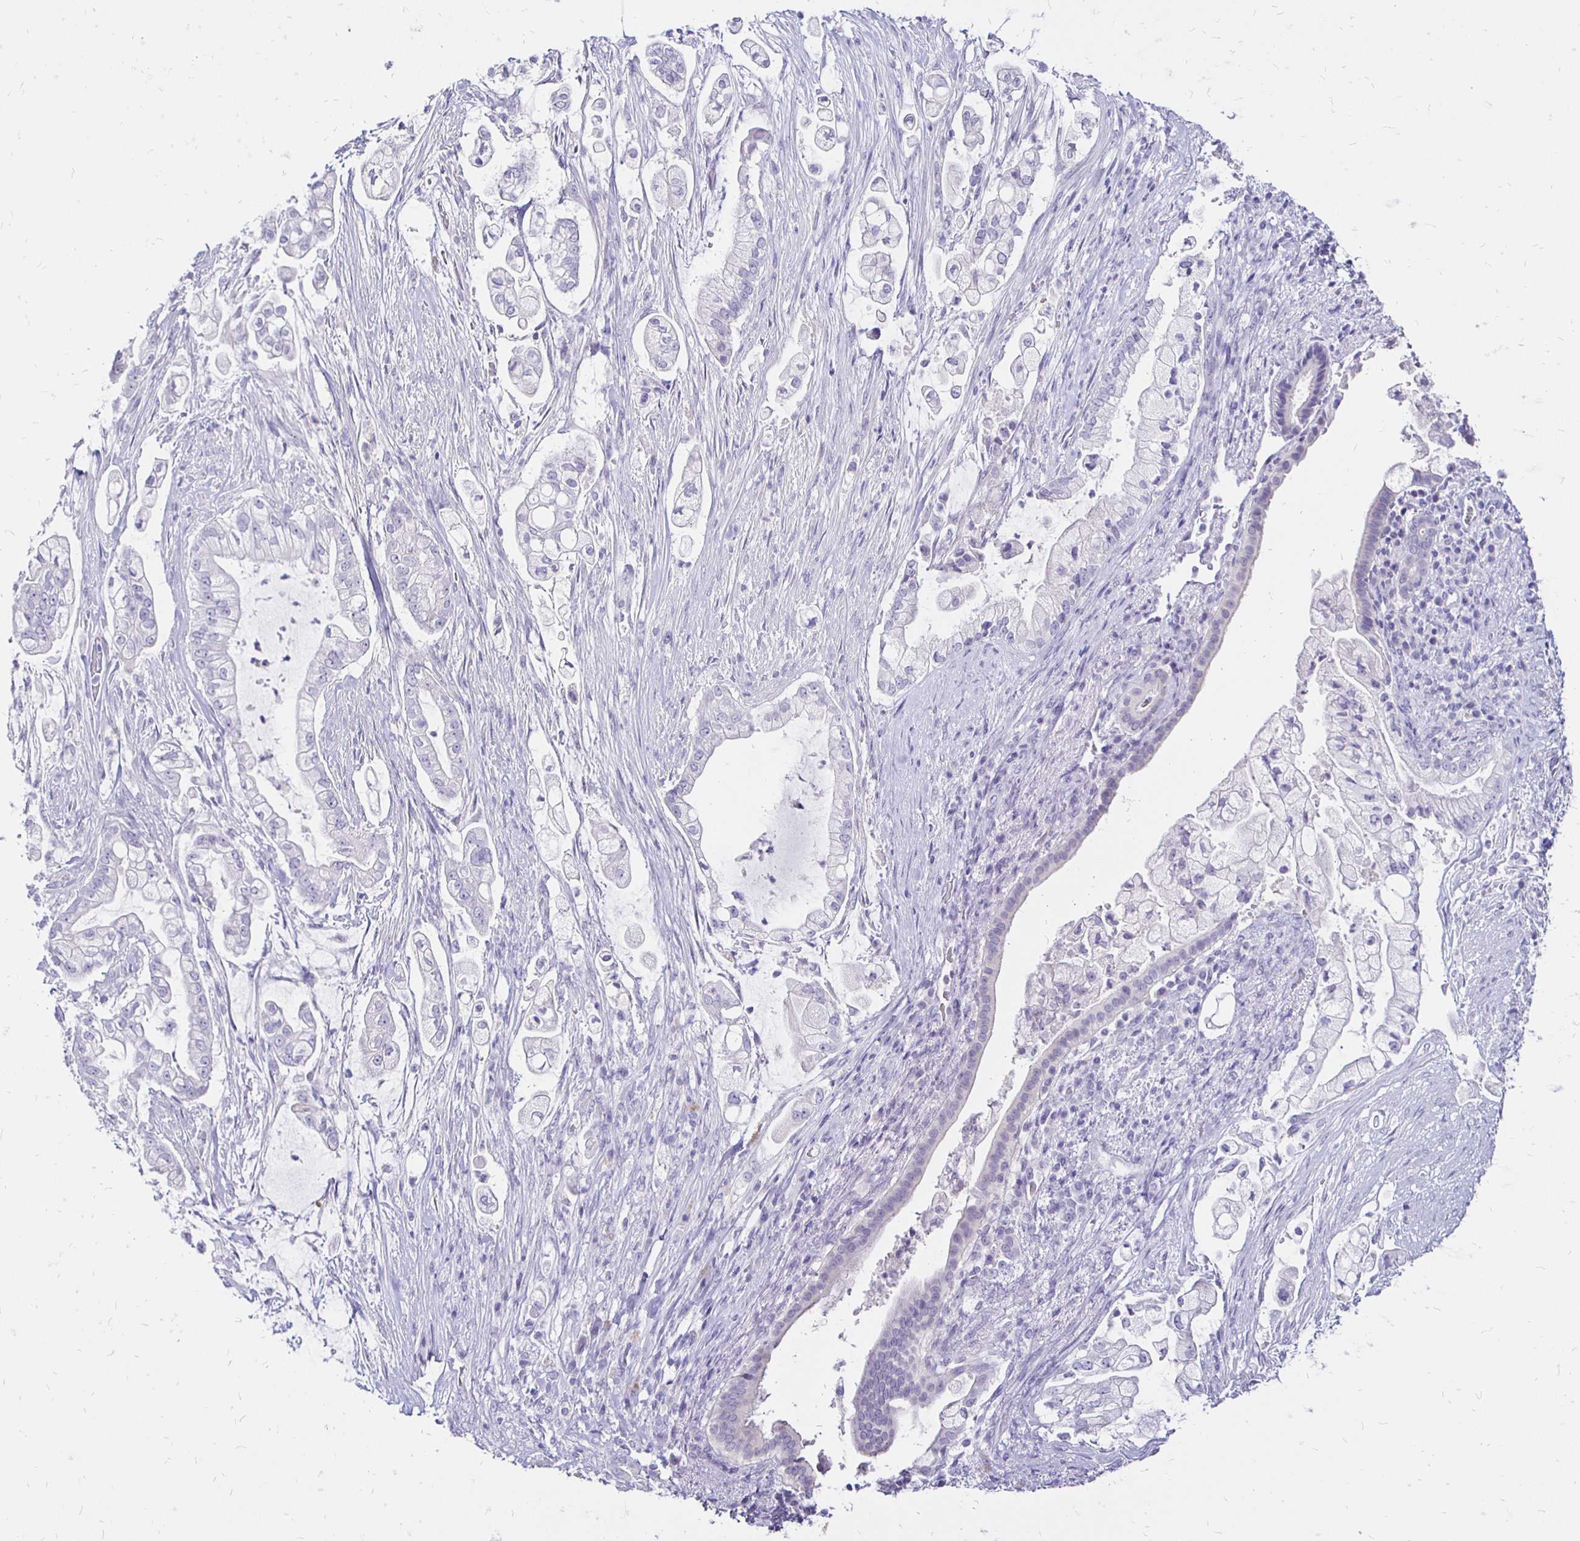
{"staining": {"intensity": "negative", "quantity": "none", "location": "none"}, "tissue": "pancreatic cancer", "cell_type": "Tumor cells", "image_type": "cancer", "snomed": [{"axis": "morphology", "description": "Adenocarcinoma, NOS"}, {"axis": "topography", "description": "Pancreas"}], "caption": "Immunohistochemistry of adenocarcinoma (pancreatic) shows no expression in tumor cells.", "gene": "IRGC", "patient": {"sex": "female", "age": 69}}